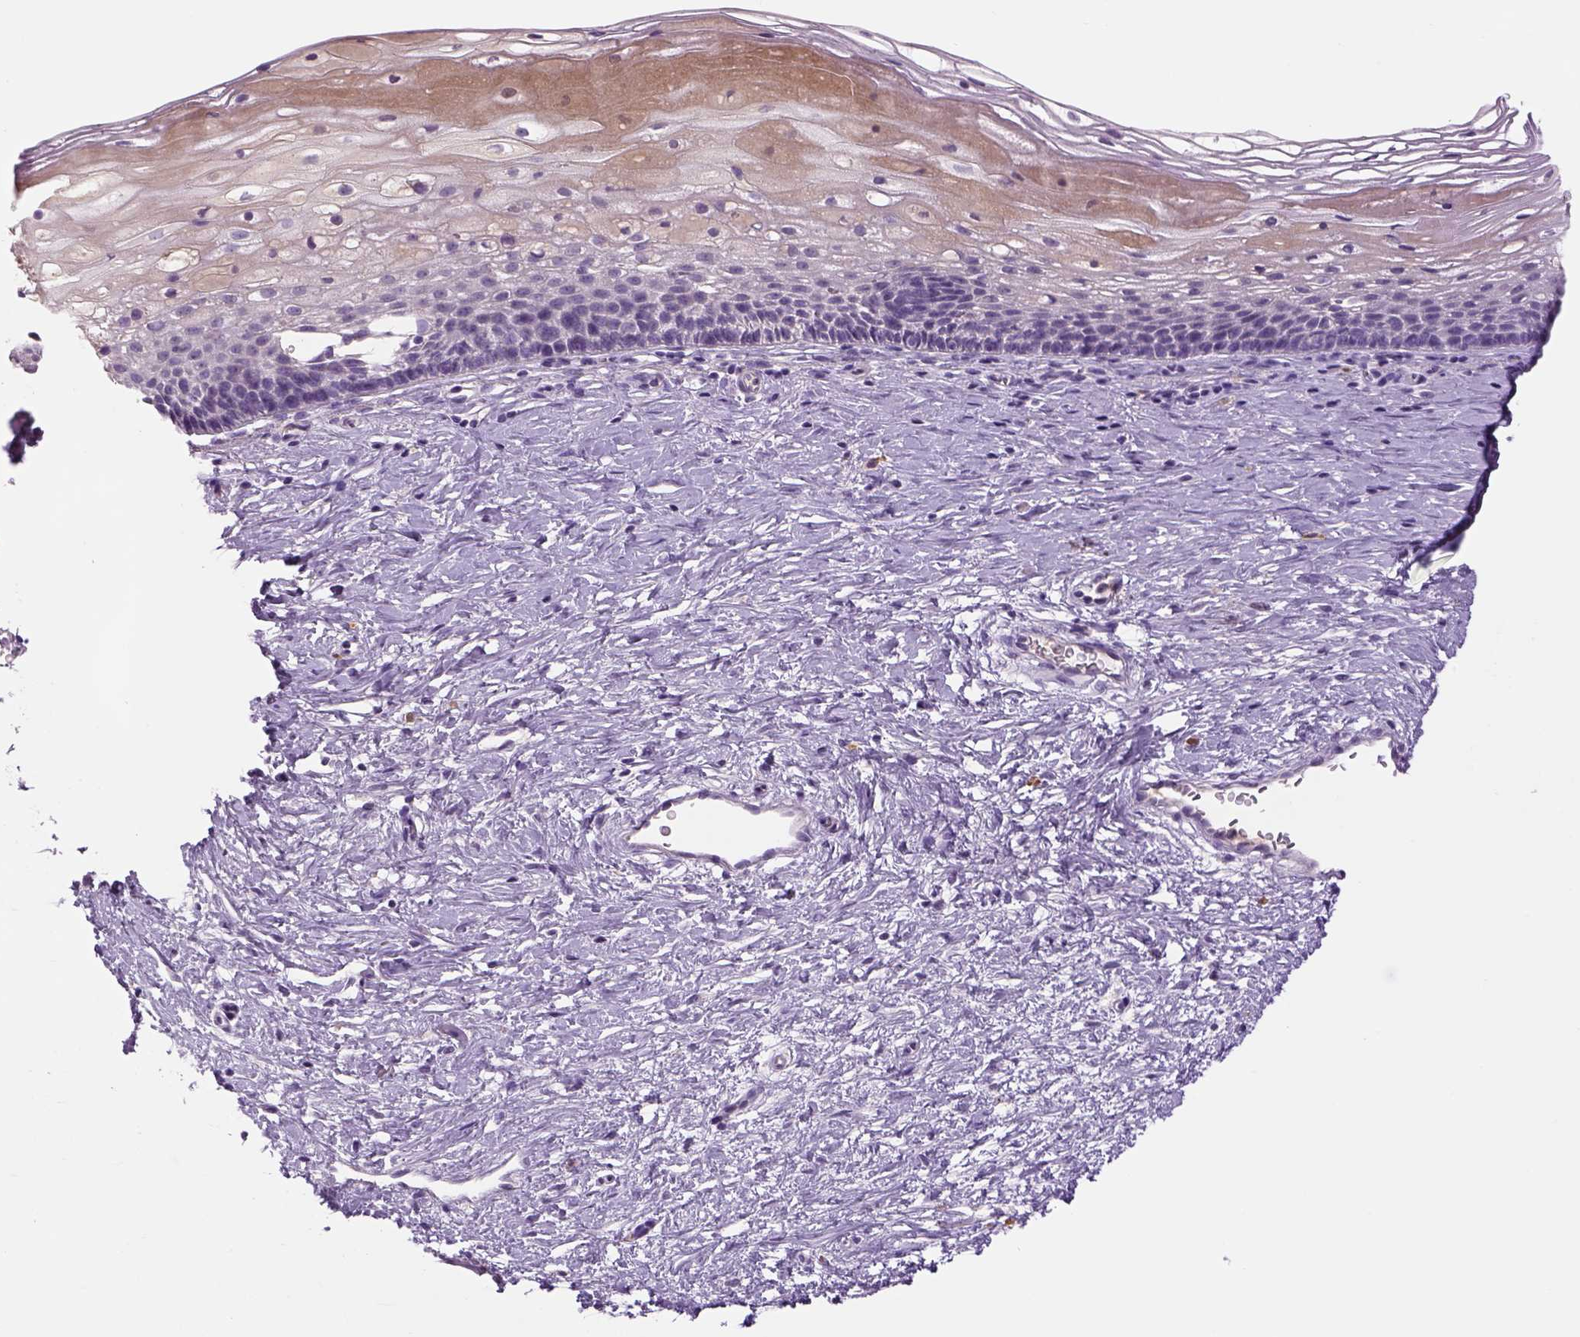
{"staining": {"intensity": "negative", "quantity": "none", "location": "none"}, "tissue": "cervix", "cell_type": "Glandular cells", "image_type": "normal", "snomed": [{"axis": "morphology", "description": "Normal tissue, NOS"}, {"axis": "topography", "description": "Cervix"}], "caption": "IHC micrograph of unremarkable human cervix stained for a protein (brown), which reveals no positivity in glandular cells. (Stains: DAB IHC with hematoxylin counter stain, Microscopy: brightfield microscopy at high magnification).", "gene": "DBH", "patient": {"sex": "female", "age": 34}}